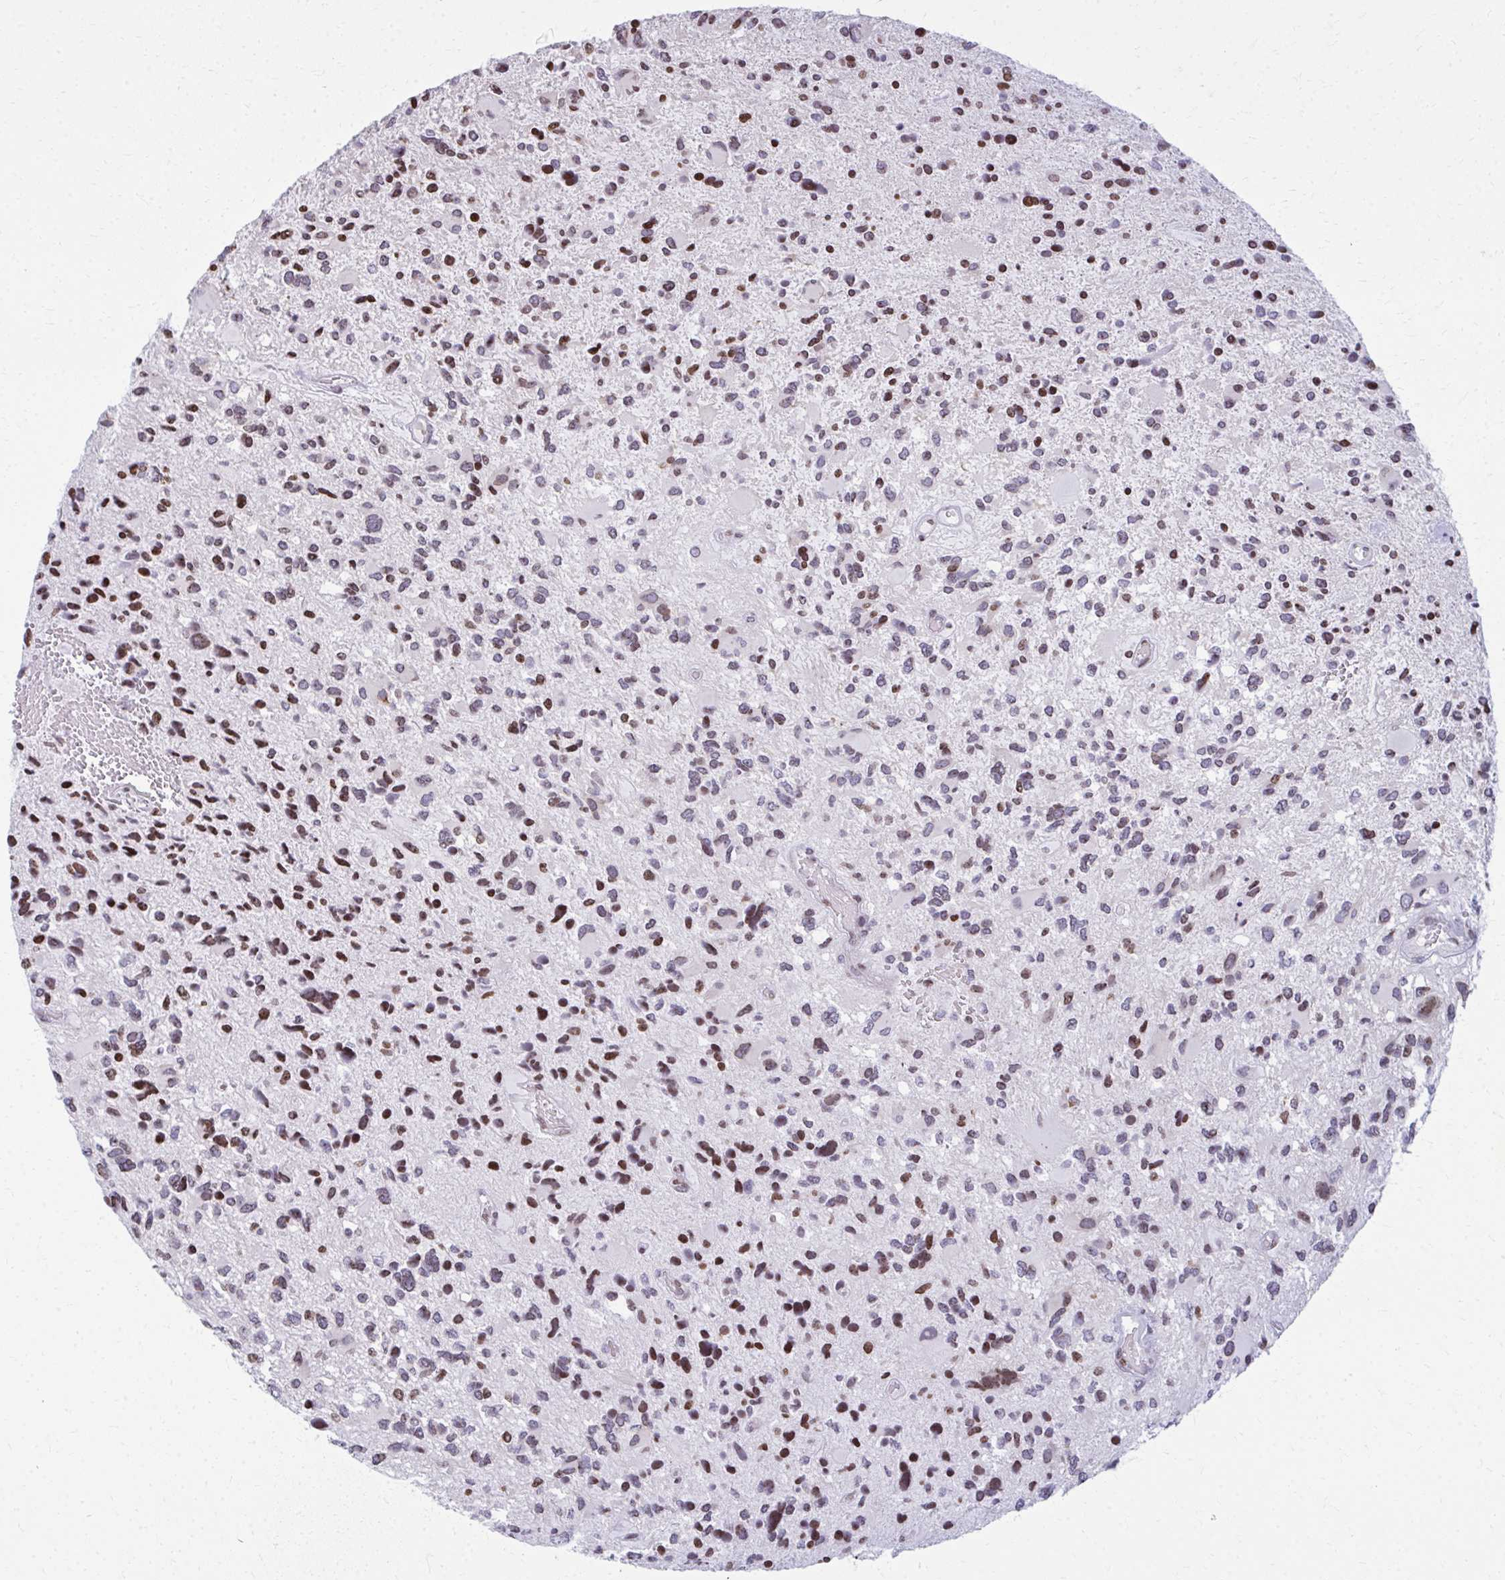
{"staining": {"intensity": "moderate", "quantity": "25%-75%", "location": "nuclear"}, "tissue": "glioma", "cell_type": "Tumor cells", "image_type": "cancer", "snomed": [{"axis": "morphology", "description": "Glioma, malignant, High grade"}, {"axis": "topography", "description": "Brain"}], "caption": "High-power microscopy captured an immunohistochemistry (IHC) photomicrograph of glioma, revealing moderate nuclear expression in approximately 25%-75% of tumor cells.", "gene": "AP5M1", "patient": {"sex": "female", "age": 11}}